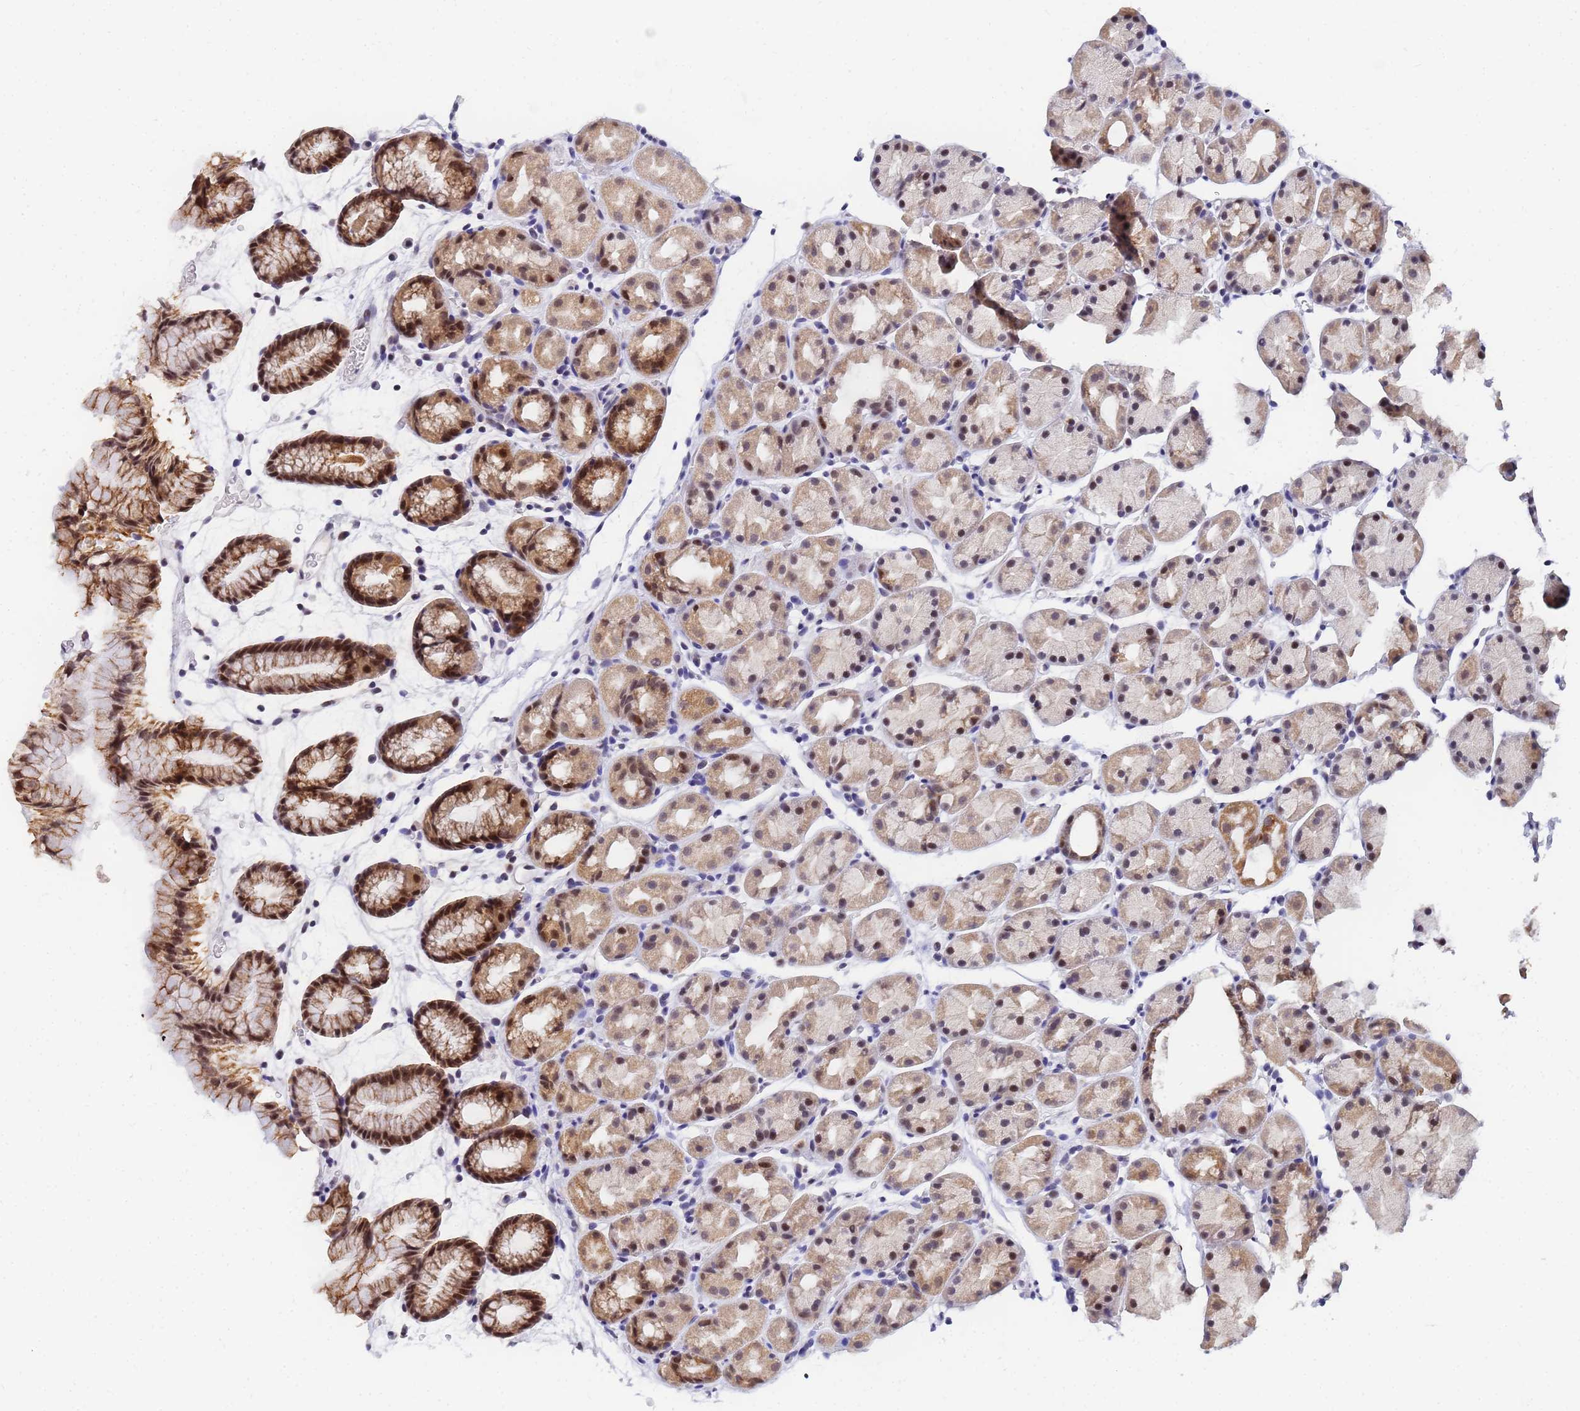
{"staining": {"intensity": "moderate", "quantity": ">75%", "location": "cytoplasmic/membranous,nuclear"}, "tissue": "stomach", "cell_type": "Glandular cells", "image_type": "normal", "snomed": [{"axis": "morphology", "description": "Normal tissue, NOS"}, {"axis": "topography", "description": "Stomach, upper"}, {"axis": "topography", "description": "Stomach"}], "caption": "Benign stomach demonstrates moderate cytoplasmic/membranous,nuclear positivity in approximately >75% of glandular cells Immunohistochemistry stains the protein in brown and the nuclei are stained blue..", "gene": "CKMT1A", "patient": {"sex": "male", "age": 47}}